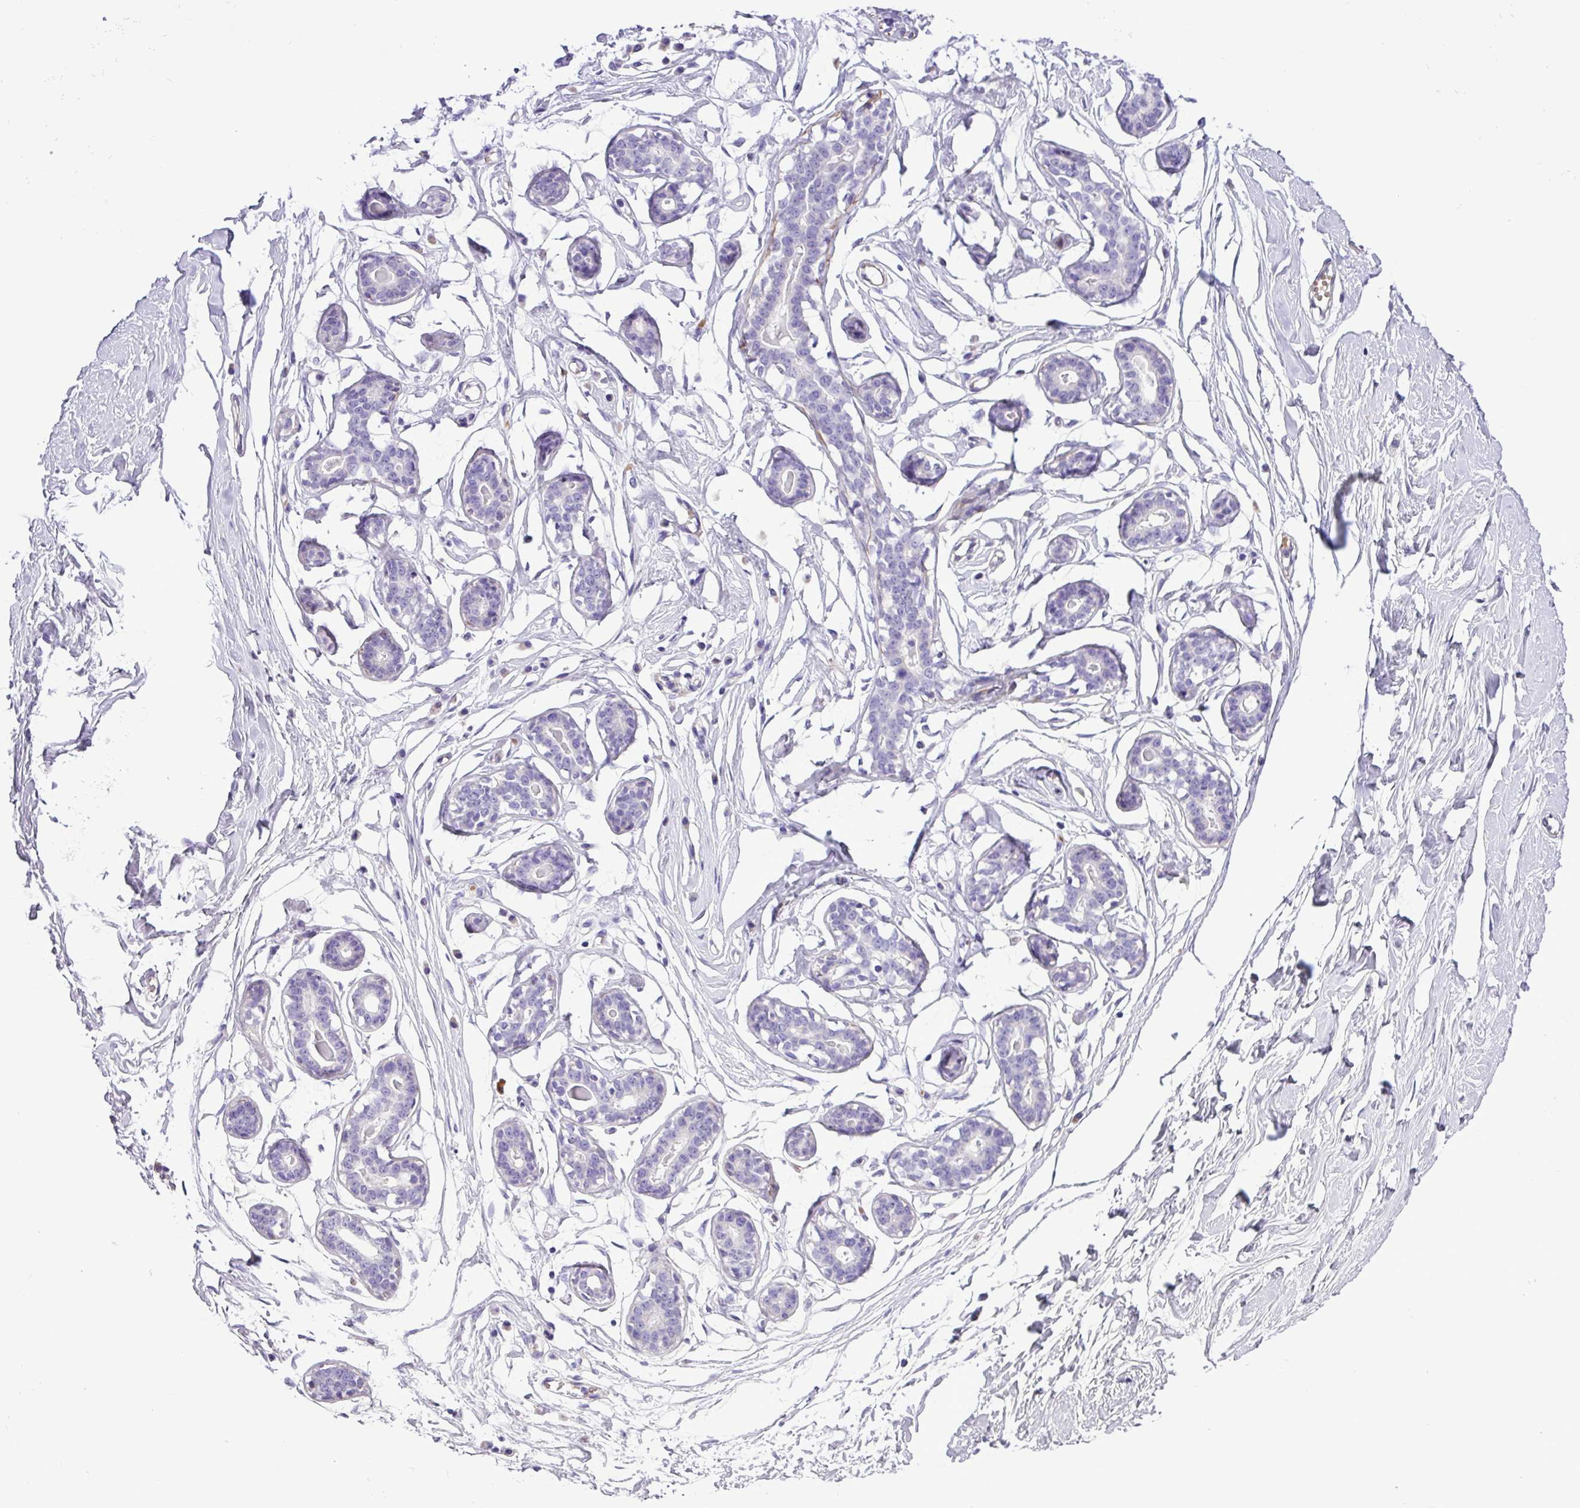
{"staining": {"intensity": "negative", "quantity": "none", "location": "none"}, "tissue": "breast", "cell_type": "Adipocytes", "image_type": "normal", "snomed": [{"axis": "morphology", "description": "Normal tissue, NOS"}, {"axis": "morphology", "description": "Adenoma, NOS"}, {"axis": "topography", "description": "Breast"}], "caption": "A high-resolution histopathology image shows immunohistochemistry (IHC) staining of unremarkable breast, which shows no significant expression in adipocytes.", "gene": "C11orf91", "patient": {"sex": "female", "age": 23}}